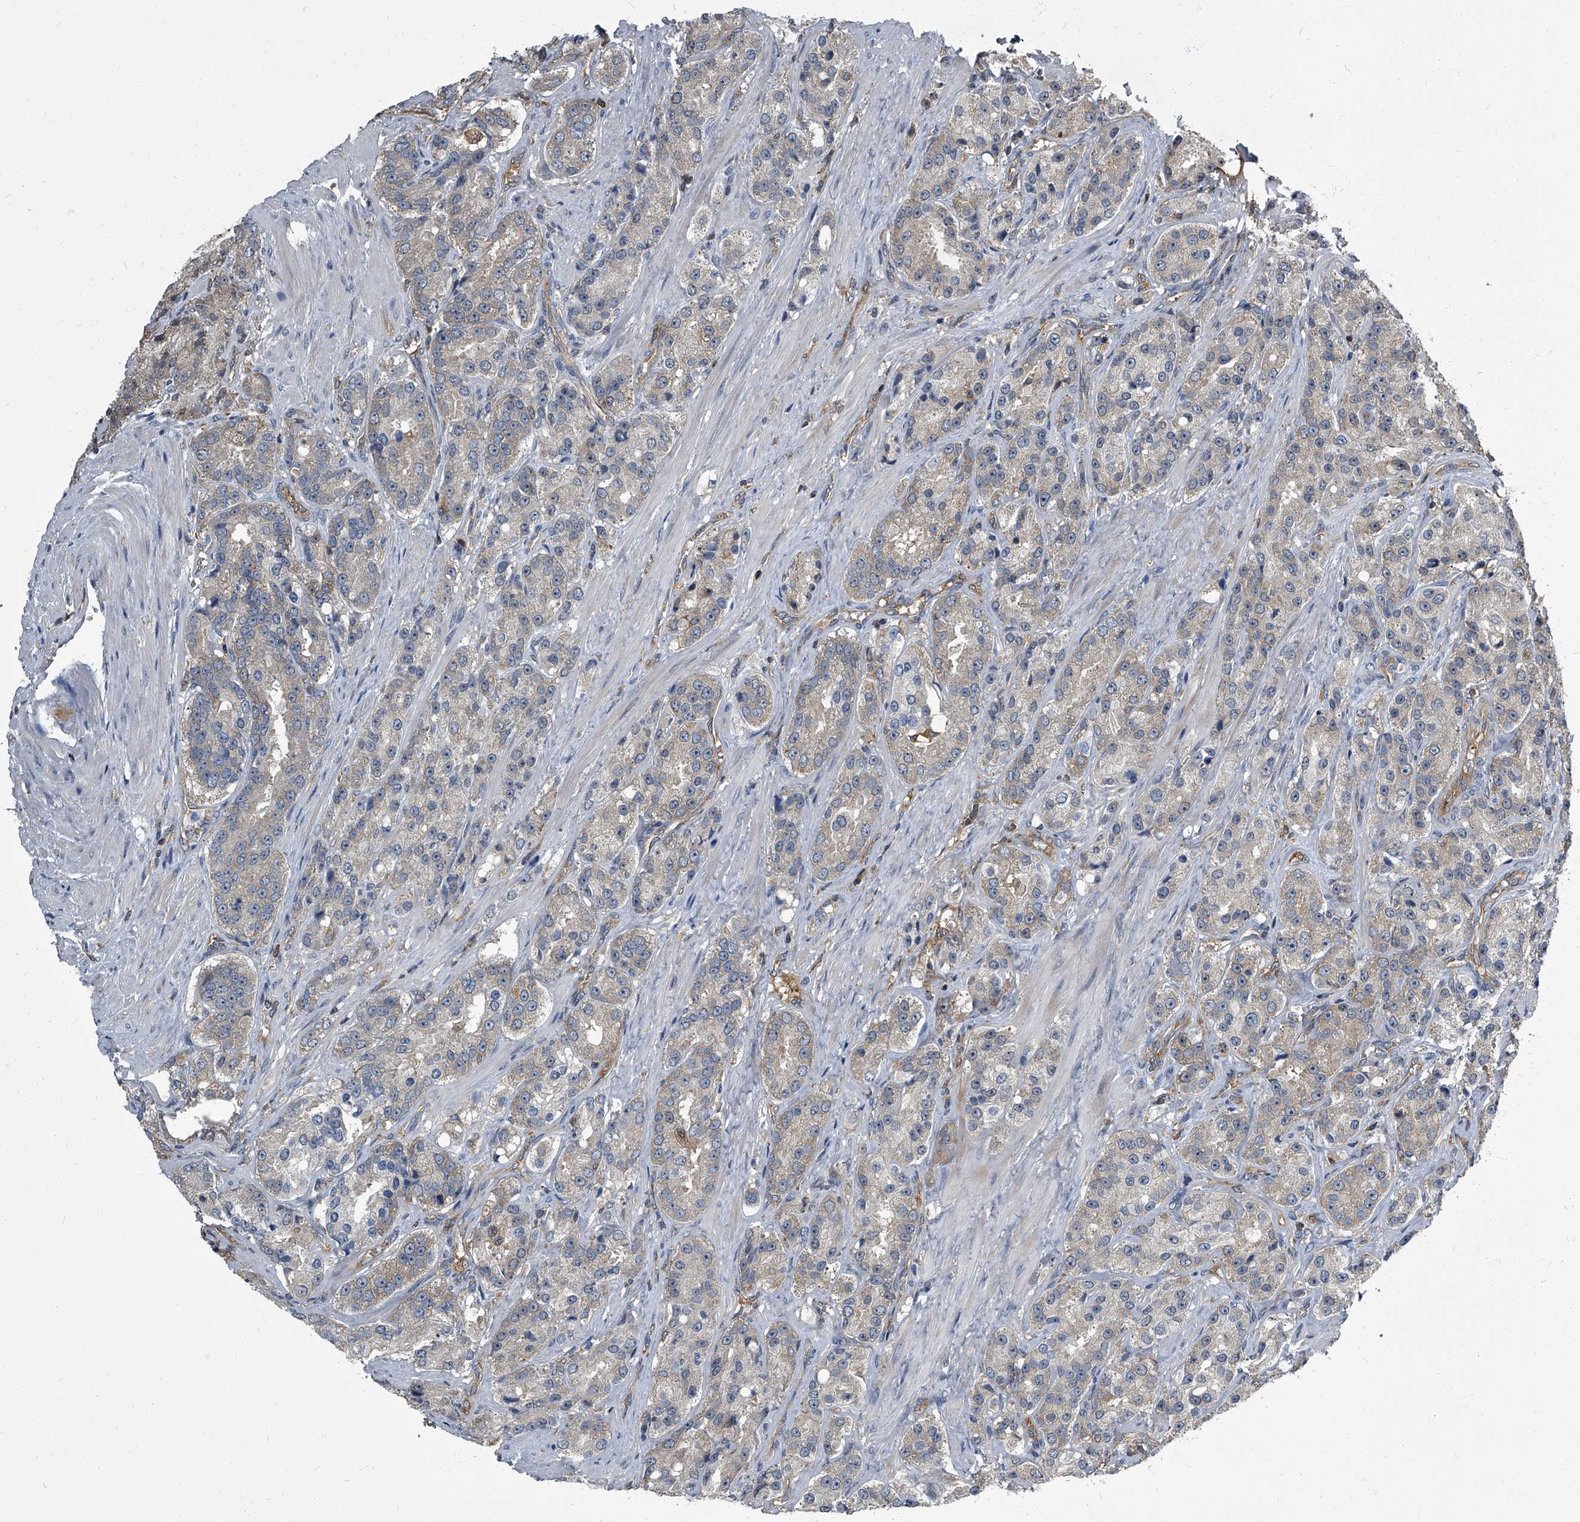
{"staining": {"intensity": "weak", "quantity": ">75%", "location": "cytoplasmic/membranous"}, "tissue": "prostate cancer", "cell_type": "Tumor cells", "image_type": "cancer", "snomed": [{"axis": "morphology", "description": "Adenocarcinoma, High grade"}, {"axis": "topography", "description": "Prostate"}], "caption": "Tumor cells exhibit weak cytoplasmic/membranous positivity in approximately >75% of cells in prostate high-grade adenocarcinoma.", "gene": "CDV3", "patient": {"sex": "male", "age": 60}}